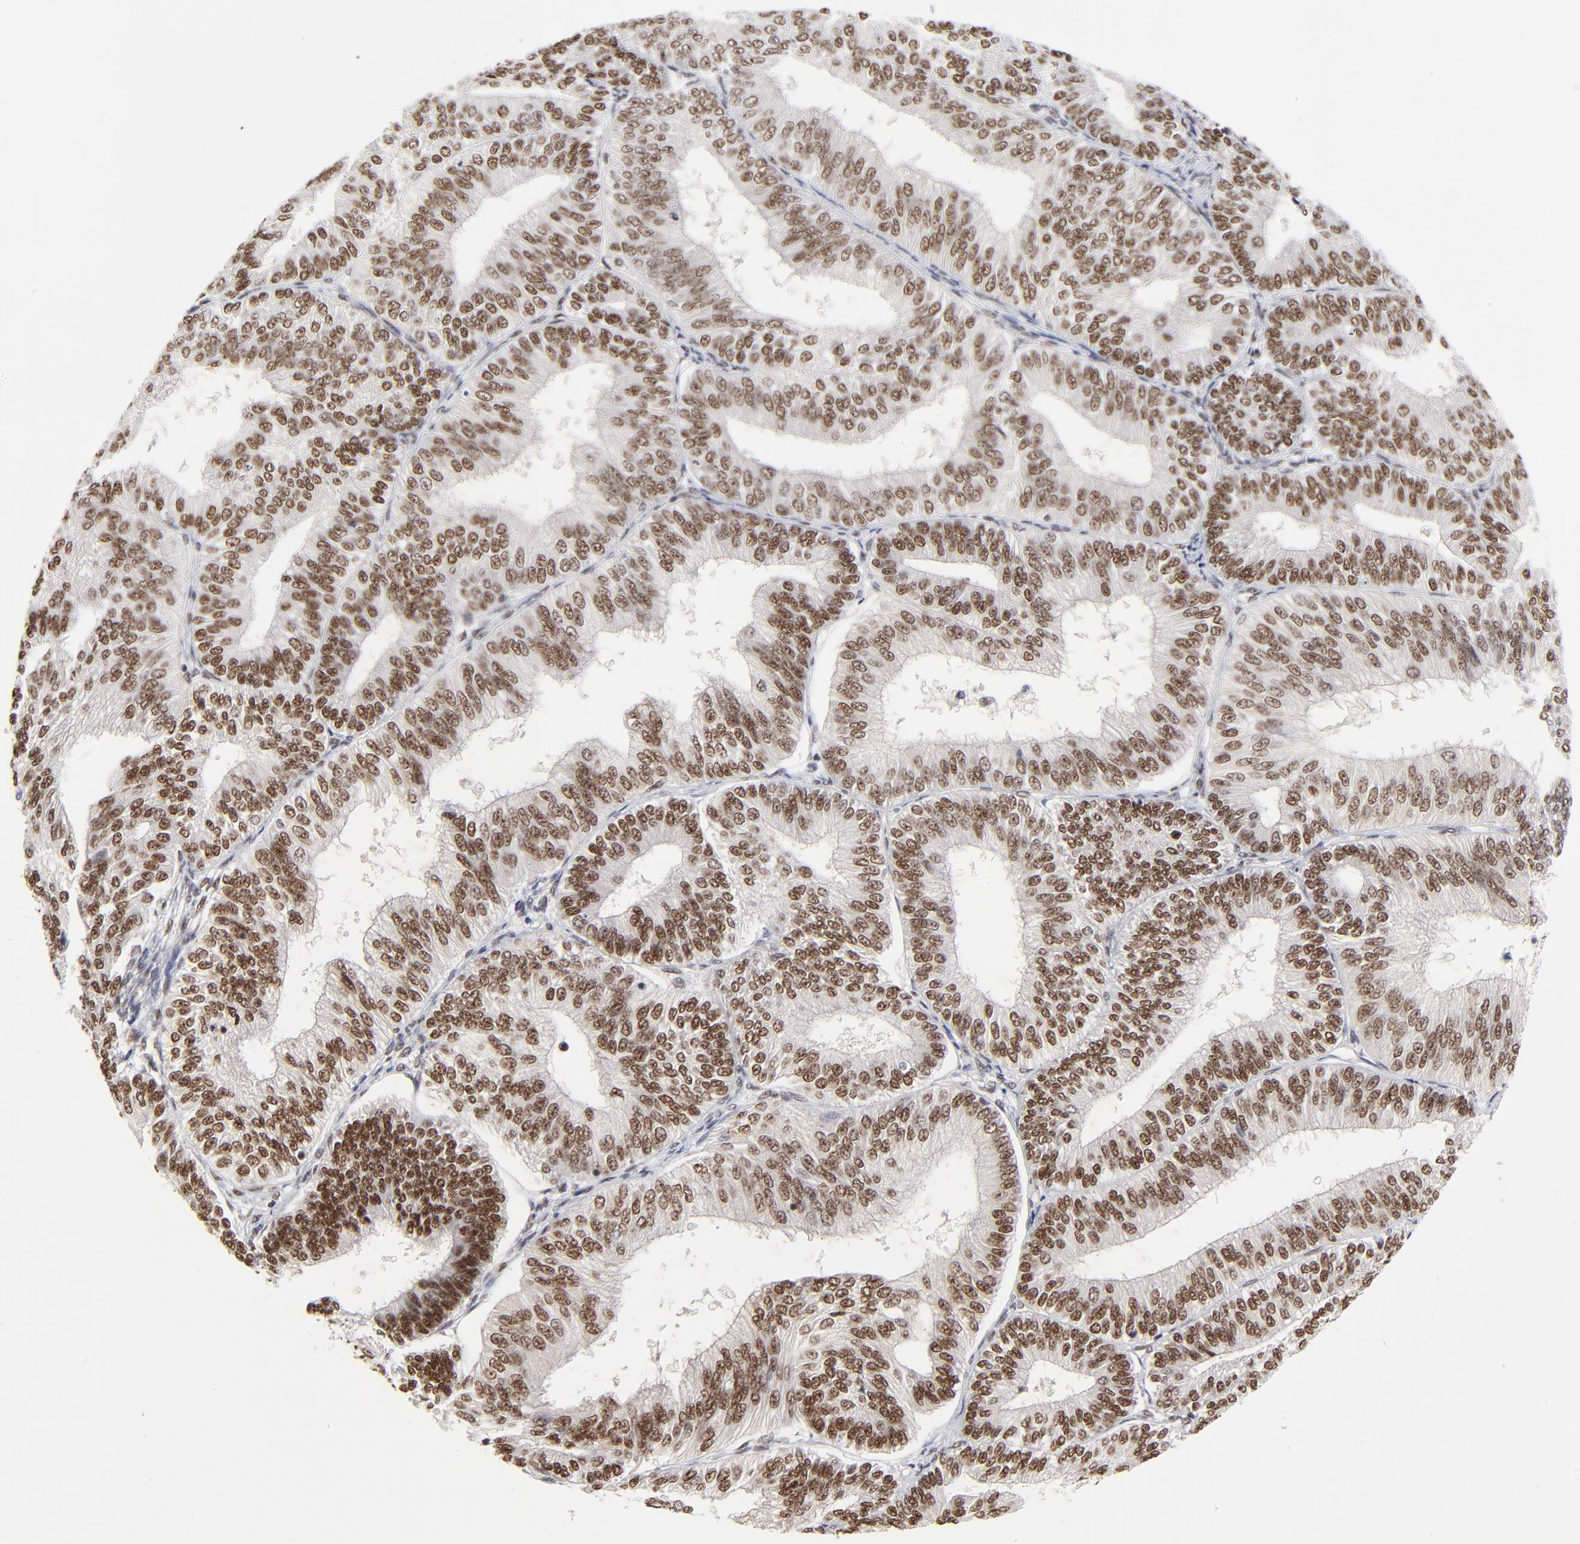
{"staining": {"intensity": "strong", "quantity": ">75%", "location": "nuclear"}, "tissue": "endometrial cancer", "cell_type": "Tumor cells", "image_type": "cancer", "snomed": [{"axis": "morphology", "description": "Adenocarcinoma, NOS"}, {"axis": "topography", "description": "Endometrium"}], "caption": "Human endometrial adenocarcinoma stained for a protein (brown) displays strong nuclear positive positivity in about >75% of tumor cells.", "gene": "ZMYM3", "patient": {"sex": "female", "age": 55}}